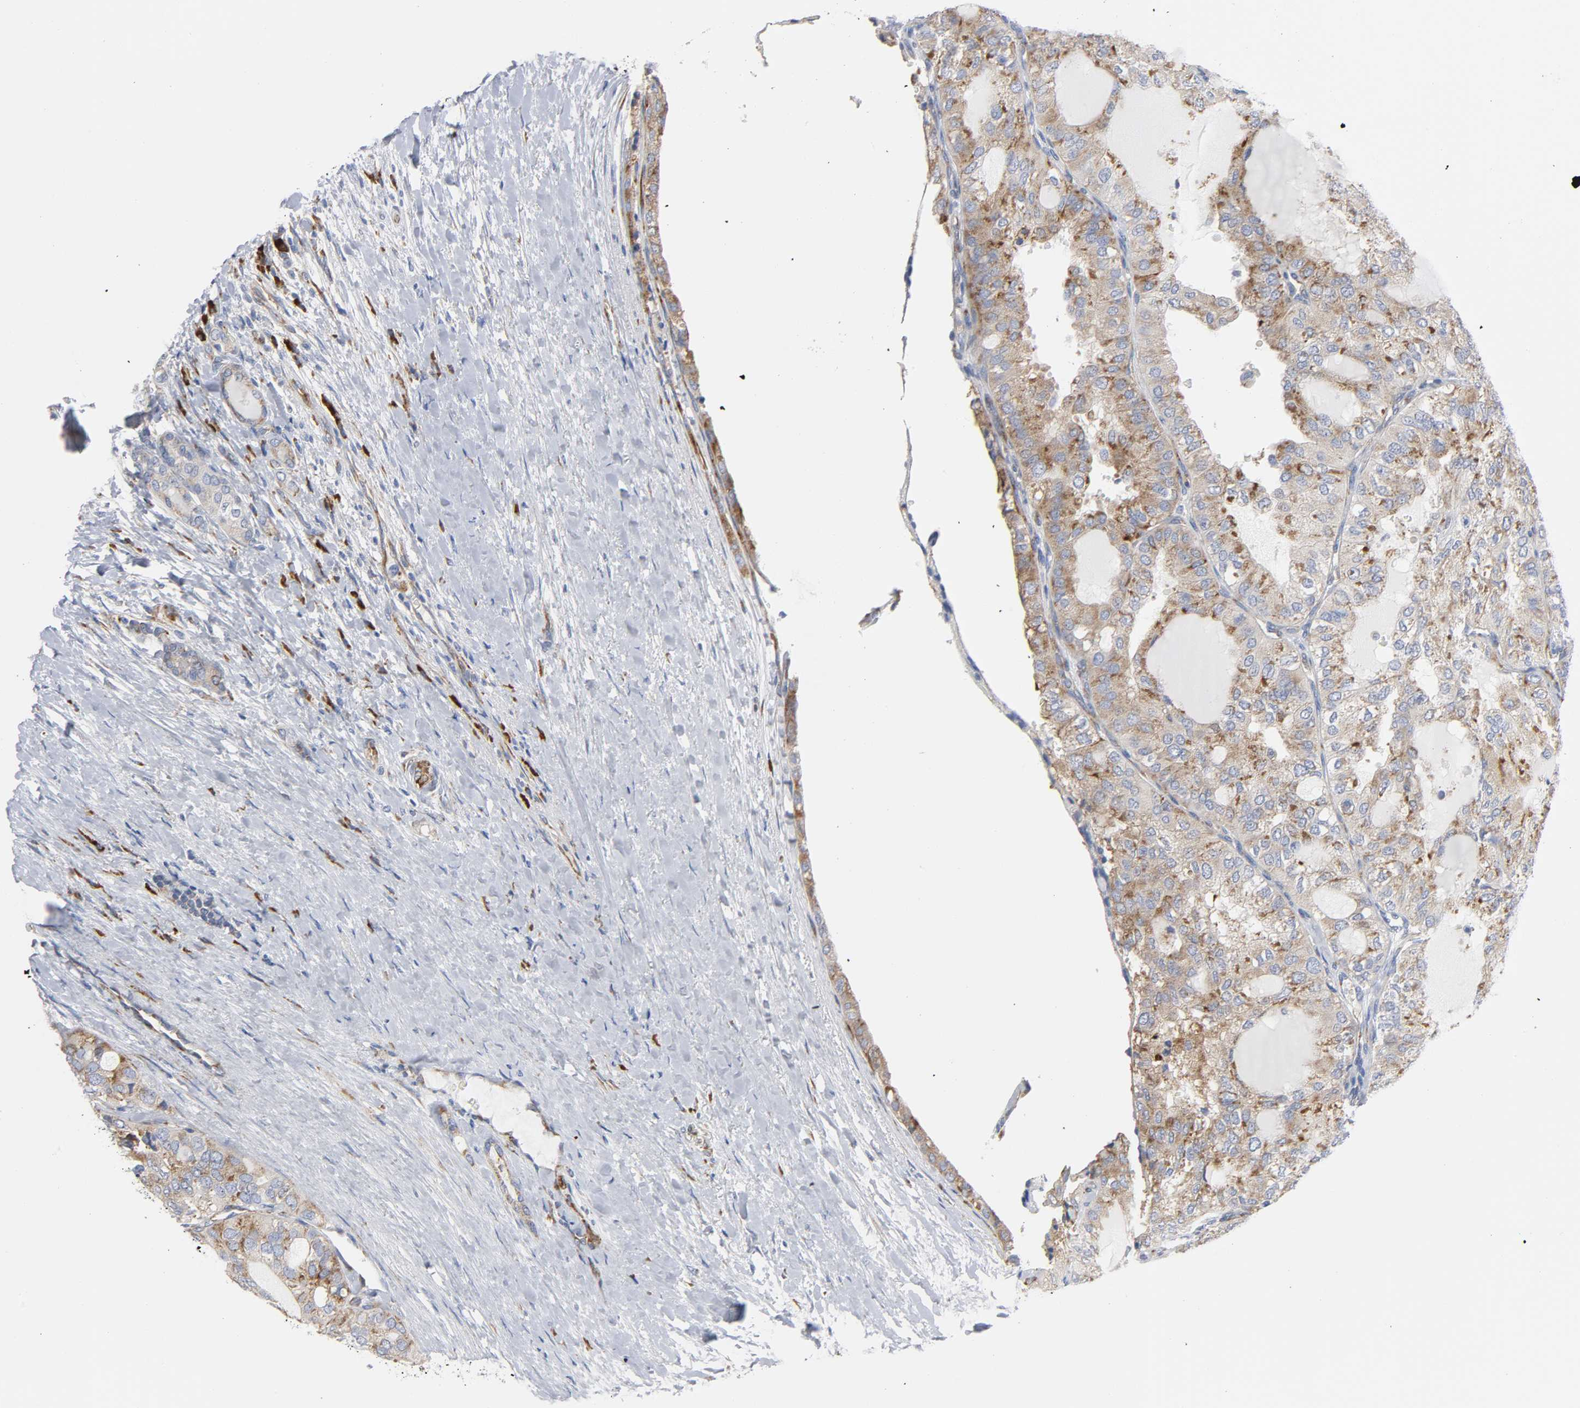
{"staining": {"intensity": "moderate", "quantity": ">75%", "location": "cytoplasmic/membranous"}, "tissue": "thyroid cancer", "cell_type": "Tumor cells", "image_type": "cancer", "snomed": [{"axis": "morphology", "description": "Follicular adenoma carcinoma, NOS"}, {"axis": "topography", "description": "Thyroid gland"}], "caption": "Brown immunohistochemical staining in thyroid follicular adenoma carcinoma displays moderate cytoplasmic/membranous expression in approximately >75% of tumor cells.", "gene": "REL", "patient": {"sex": "male", "age": 75}}